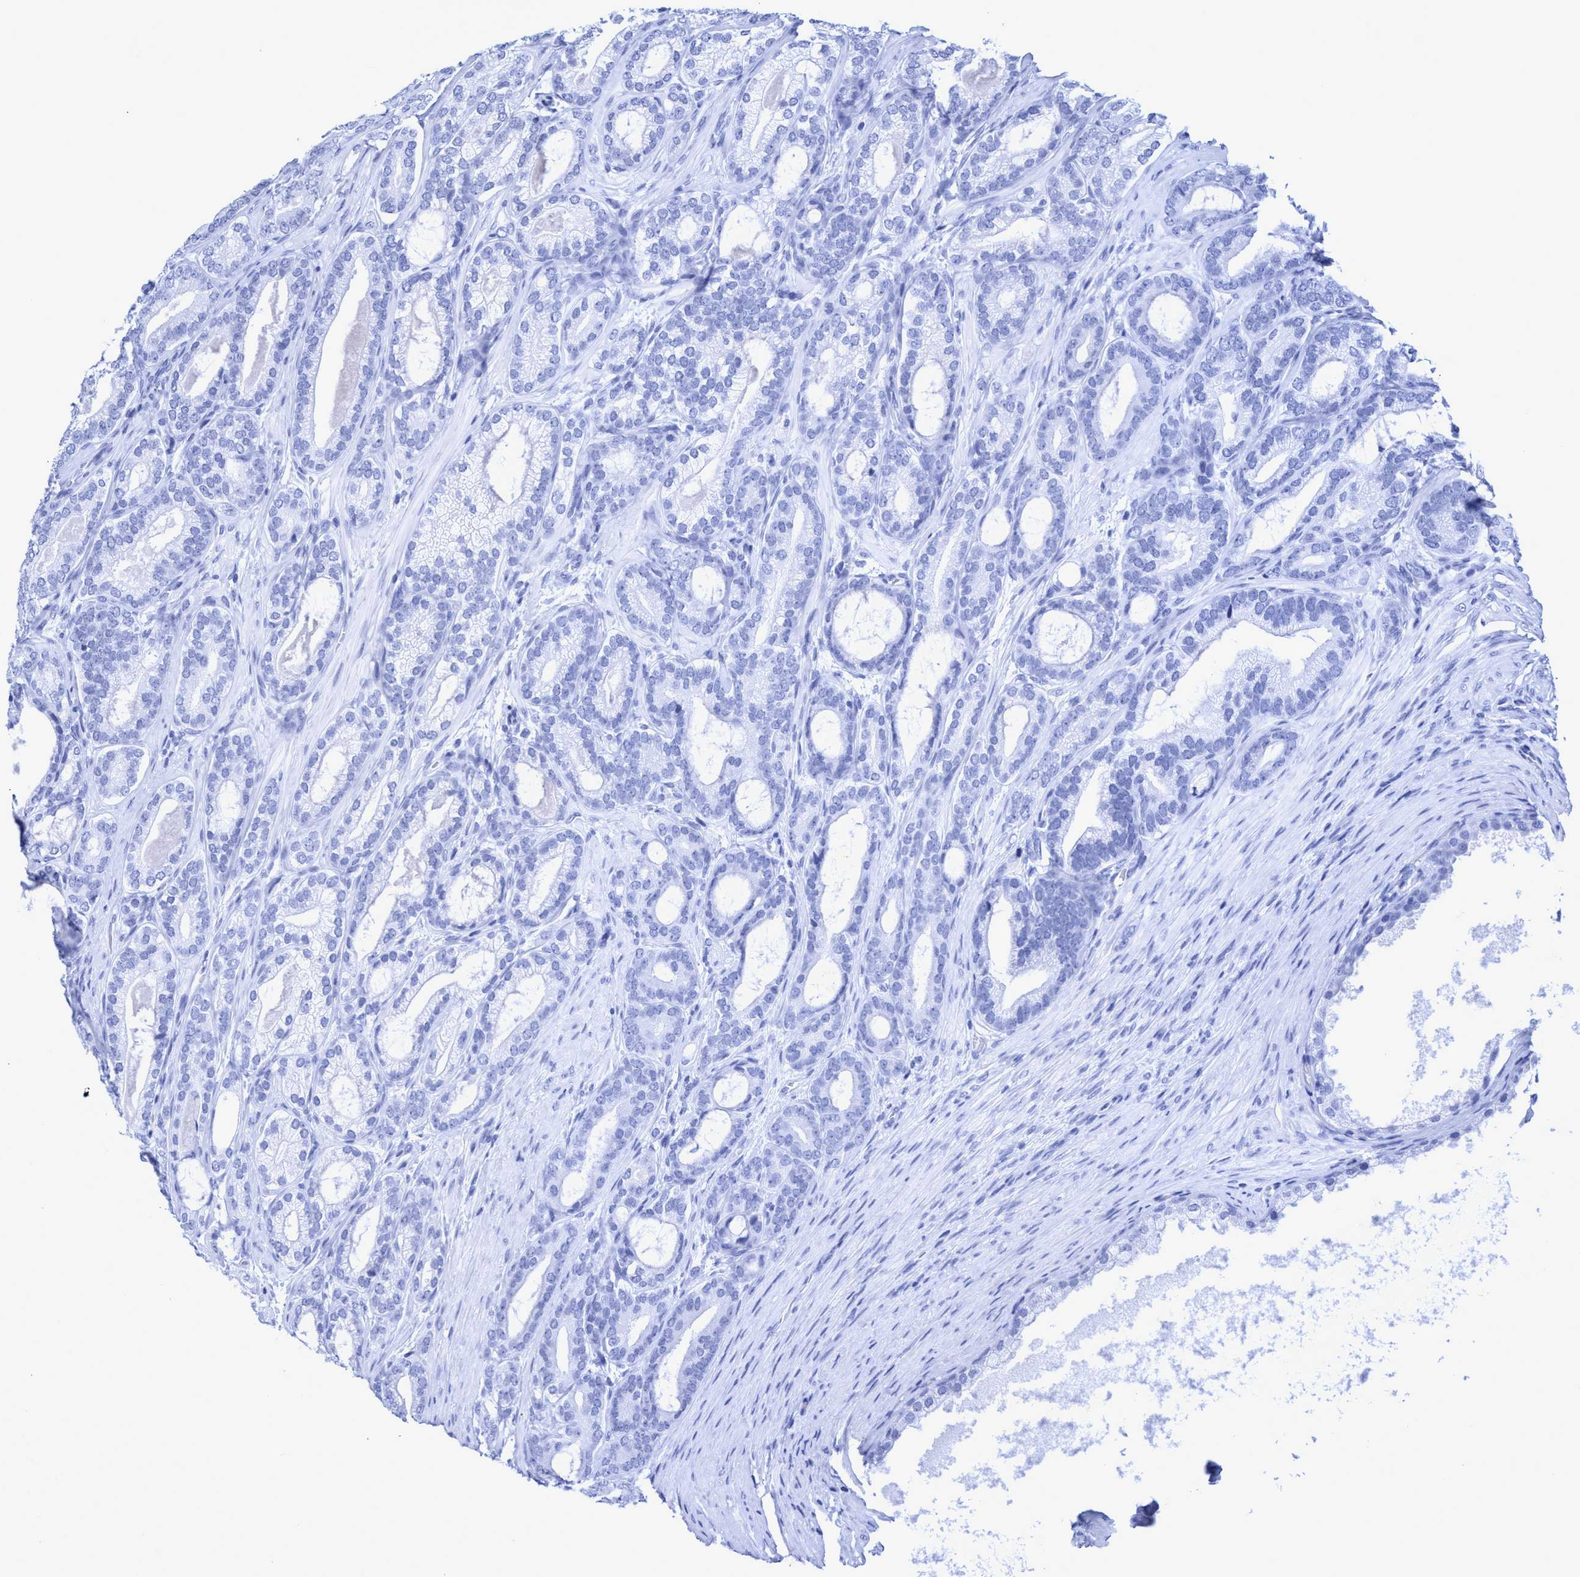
{"staining": {"intensity": "negative", "quantity": "none", "location": "none"}, "tissue": "prostate cancer", "cell_type": "Tumor cells", "image_type": "cancer", "snomed": [{"axis": "morphology", "description": "Adenocarcinoma, High grade"}, {"axis": "topography", "description": "Prostate"}], "caption": "Protein analysis of adenocarcinoma (high-grade) (prostate) demonstrates no significant expression in tumor cells. (Stains: DAB (3,3'-diaminobenzidine) immunohistochemistry with hematoxylin counter stain, Microscopy: brightfield microscopy at high magnification).", "gene": "INSL6", "patient": {"sex": "male", "age": 60}}